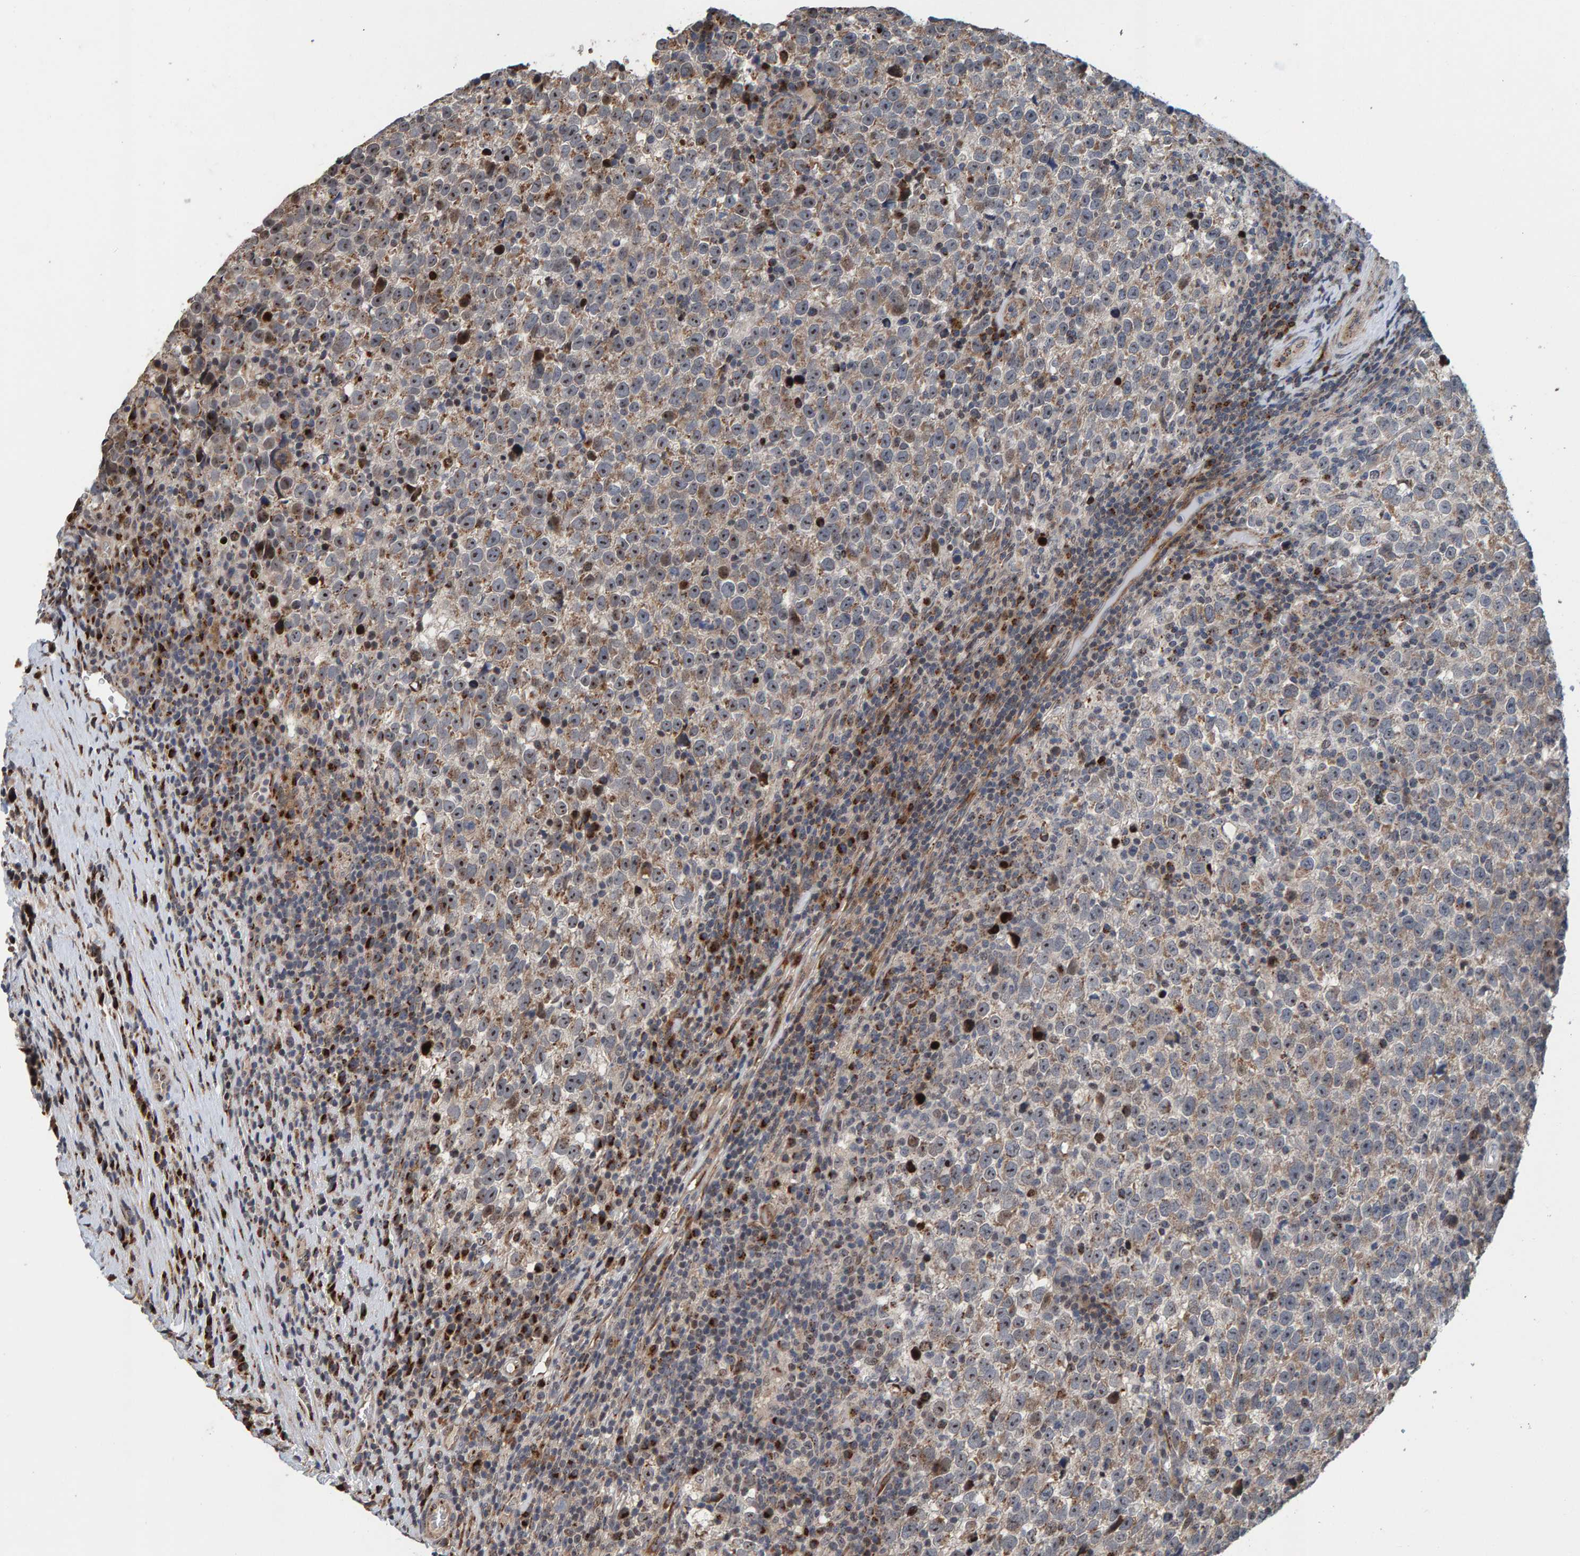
{"staining": {"intensity": "moderate", "quantity": "25%-75%", "location": "nuclear"}, "tissue": "testis cancer", "cell_type": "Tumor cells", "image_type": "cancer", "snomed": [{"axis": "morphology", "description": "Normal tissue, NOS"}, {"axis": "morphology", "description": "Seminoma, NOS"}, {"axis": "topography", "description": "Testis"}], "caption": "This image demonstrates IHC staining of human testis cancer (seminoma), with medium moderate nuclear positivity in approximately 25%-75% of tumor cells.", "gene": "CCDC25", "patient": {"sex": "male", "age": 43}}